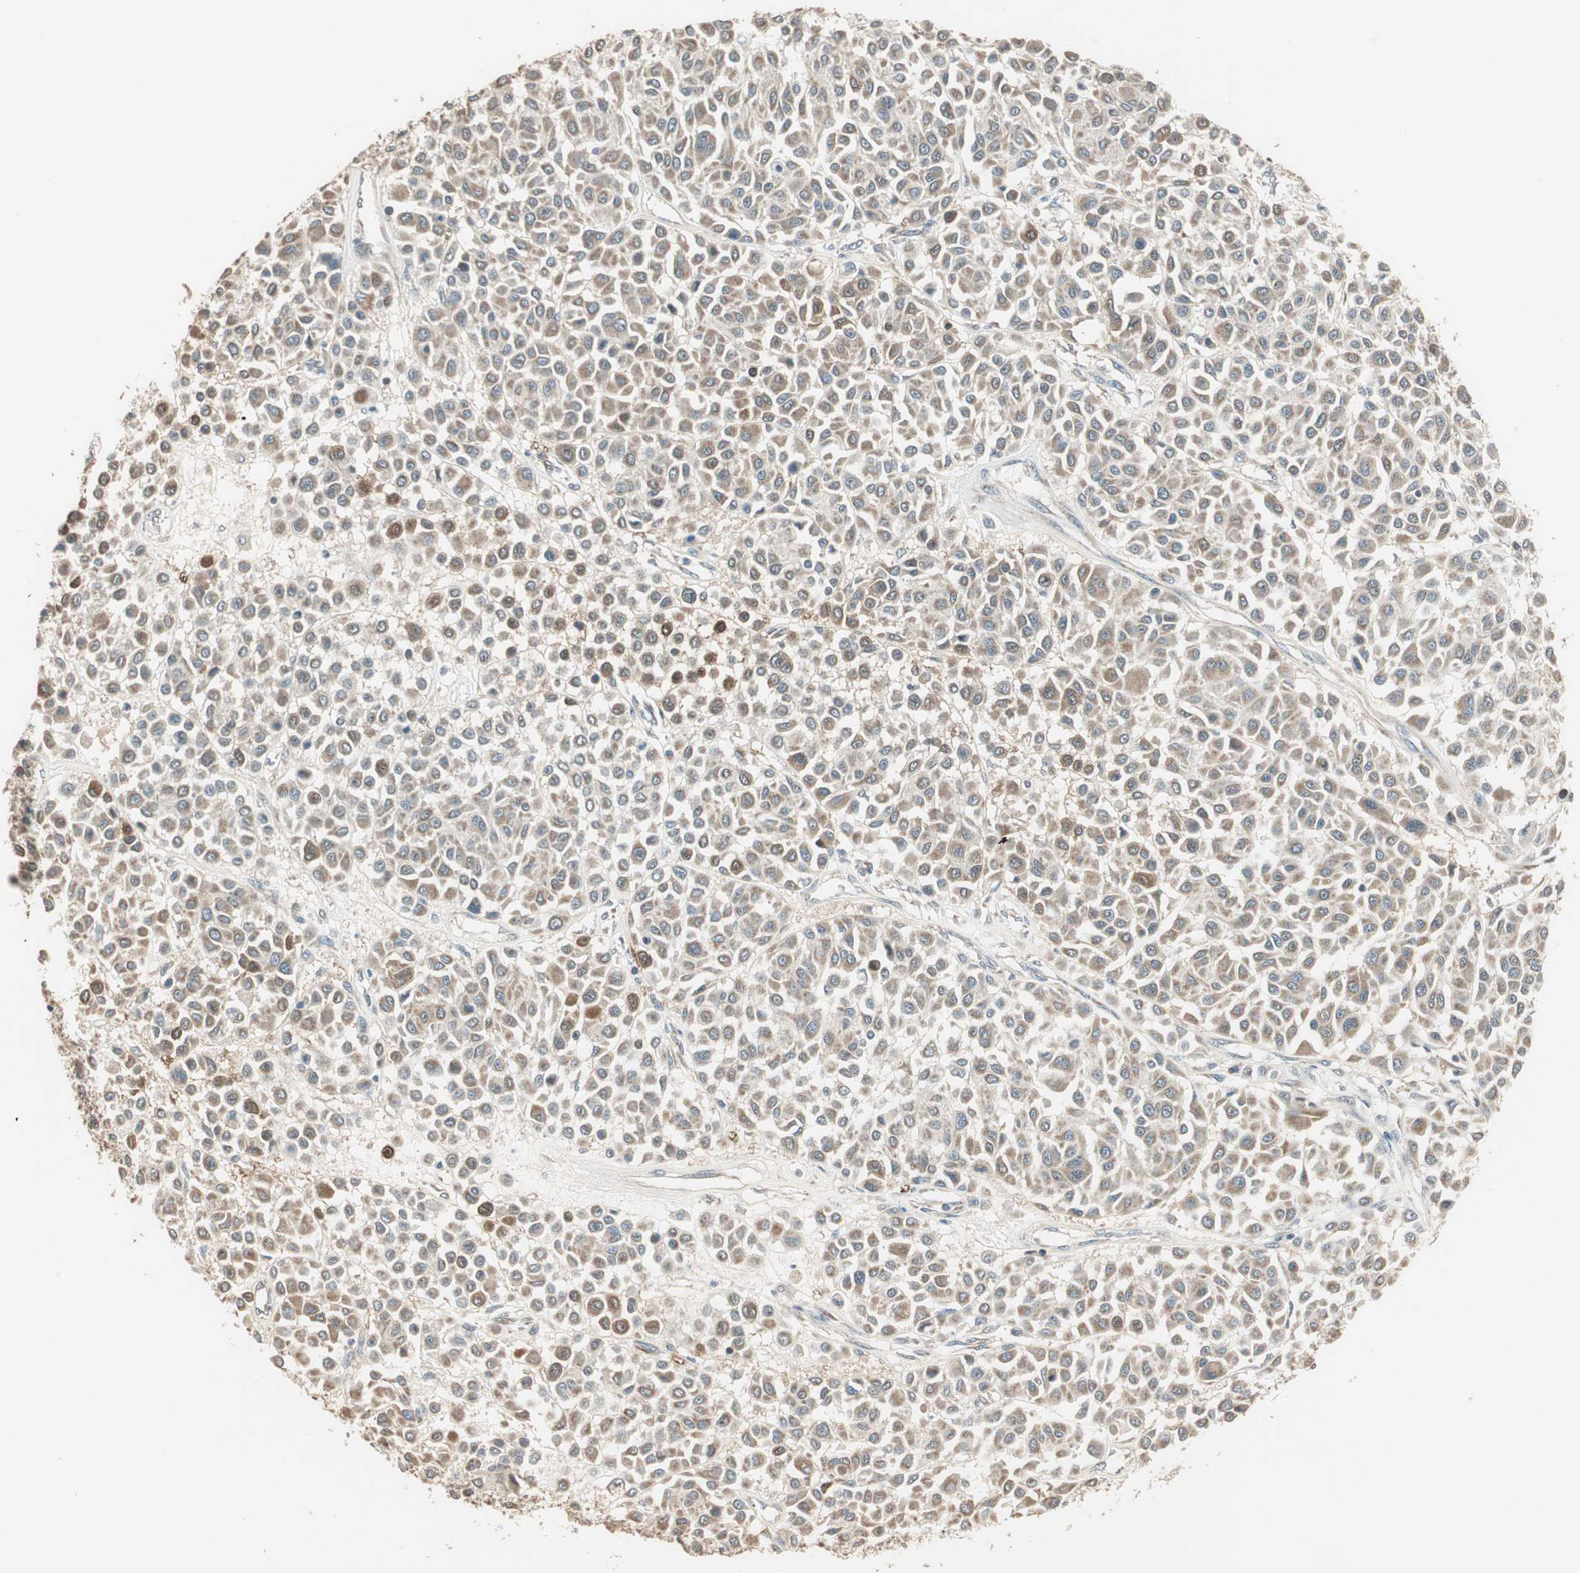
{"staining": {"intensity": "weak", "quantity": ">75%", "location": "cytoplasmic/membranous"}, "tissue": "melanoma", "cell_type": "Tumor cells", "image_type": "cancer", "snomed": [{"axis": "morphology", "description": "Malignant melanoma, Metastatic site"}, {"axis": "topography", "description": "Soft tissue"}], "caption": "Protein staining of melanoma tissue shows weak cytoplasmic/membranous staining in about >75% of tumor cells. The protein of interest is stained brown, and the nuclei are stained in blue (DAB IHC with brightfield microscopy, high magnification).", "gene": "TRIM21", "patient": {"sex": "male", "age": 41}}